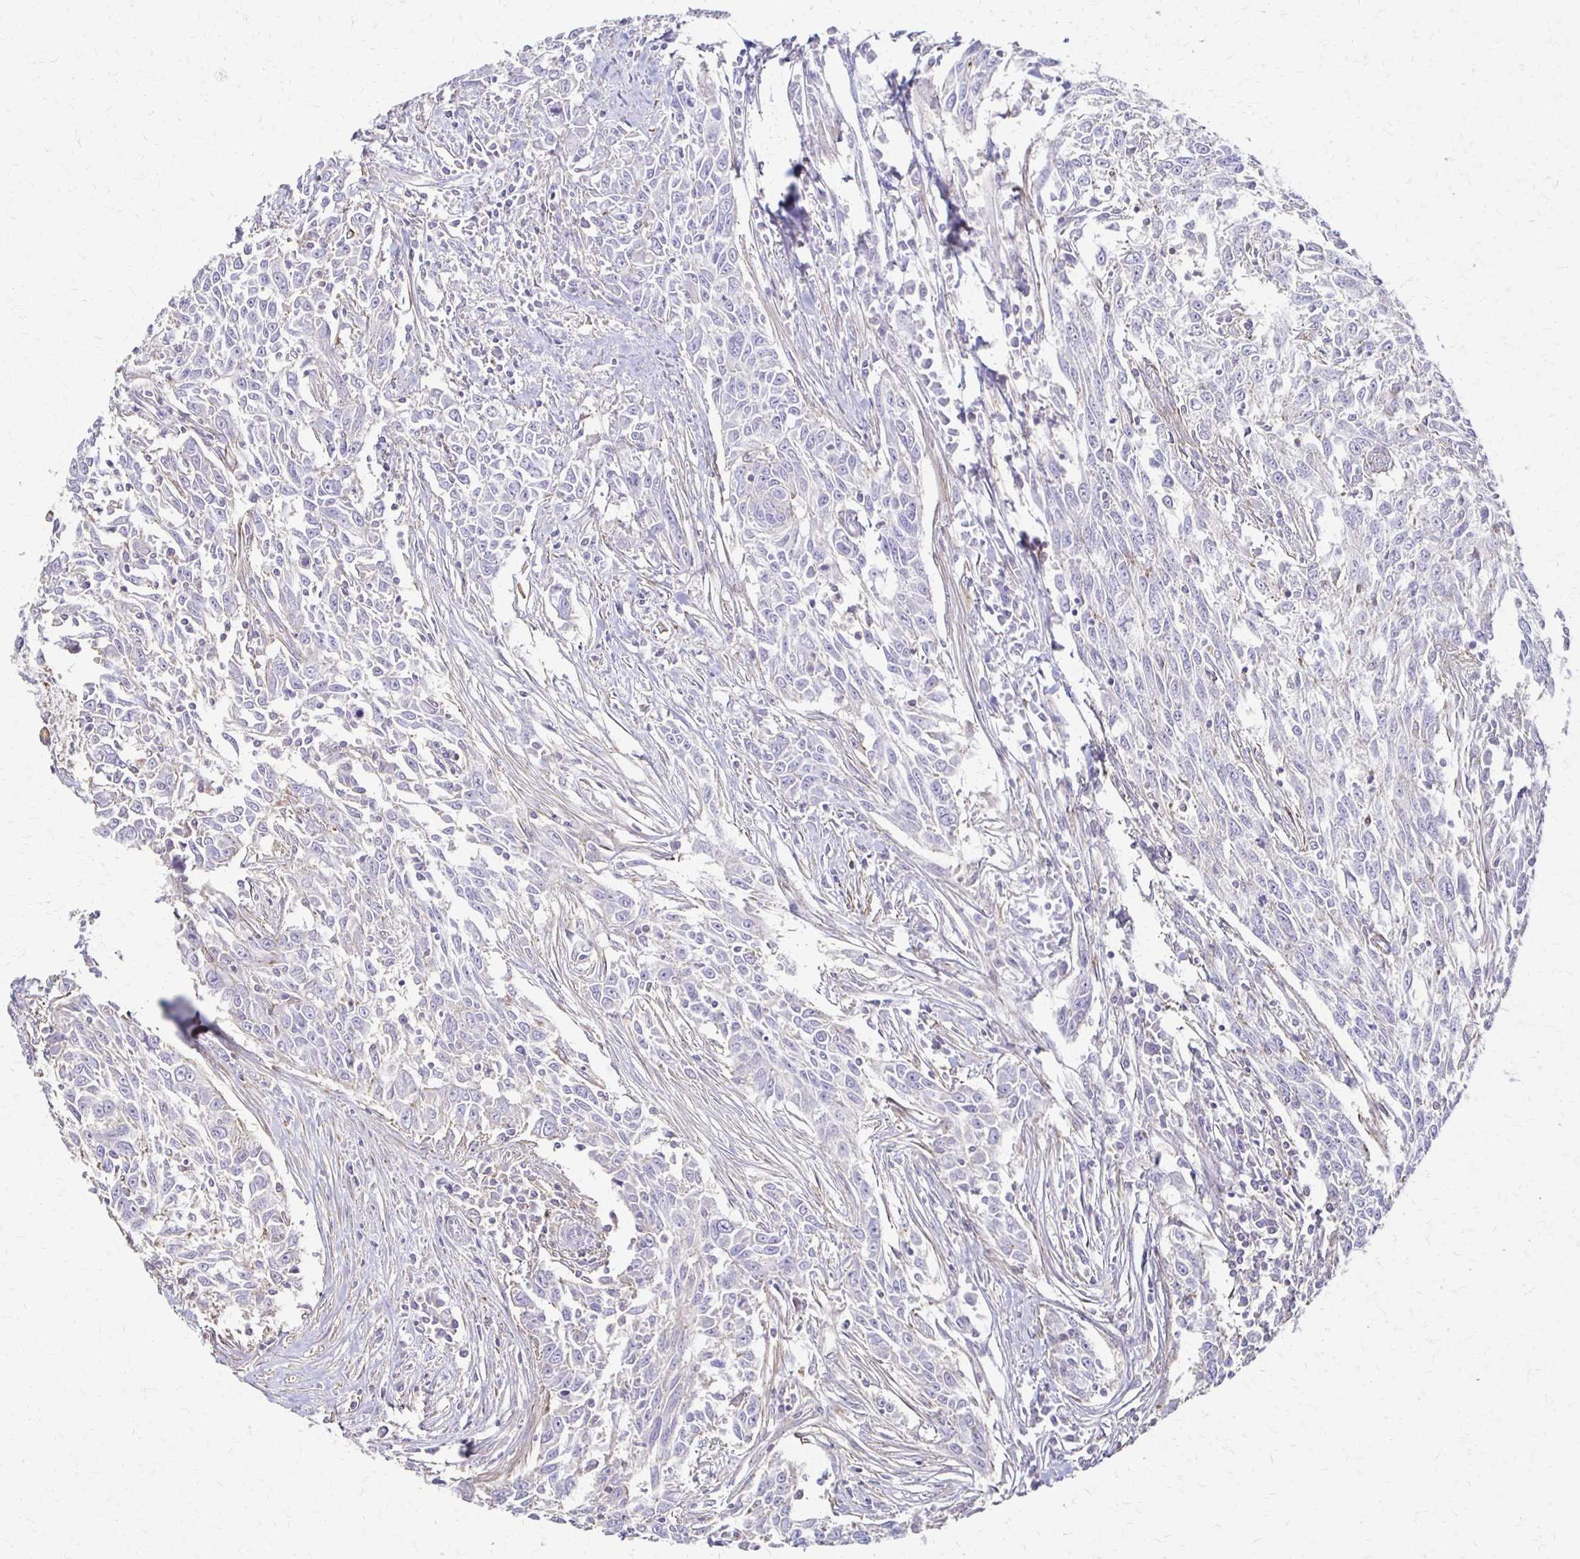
{"staining": {"intensity": "negative", "quantity": "none", "location": "none"}, "tissue": "breast cancer", "cell_type": "Tumor cells", "image_type": "cancer", "snomed": [{"axis": "morphology", "description": "Duct carcinoma"}, {"axis": "topography", "description": "Breast"}], "caption": "IHC photomicrograph of breast infiltrating ductal carcinoma stained for a protein (brown), which demonstrates no positivity in tumor cells. Nuclei are stained in blue.", "gene": "C1QTNF7", "patient": {"sex": "female", "age": 50}}